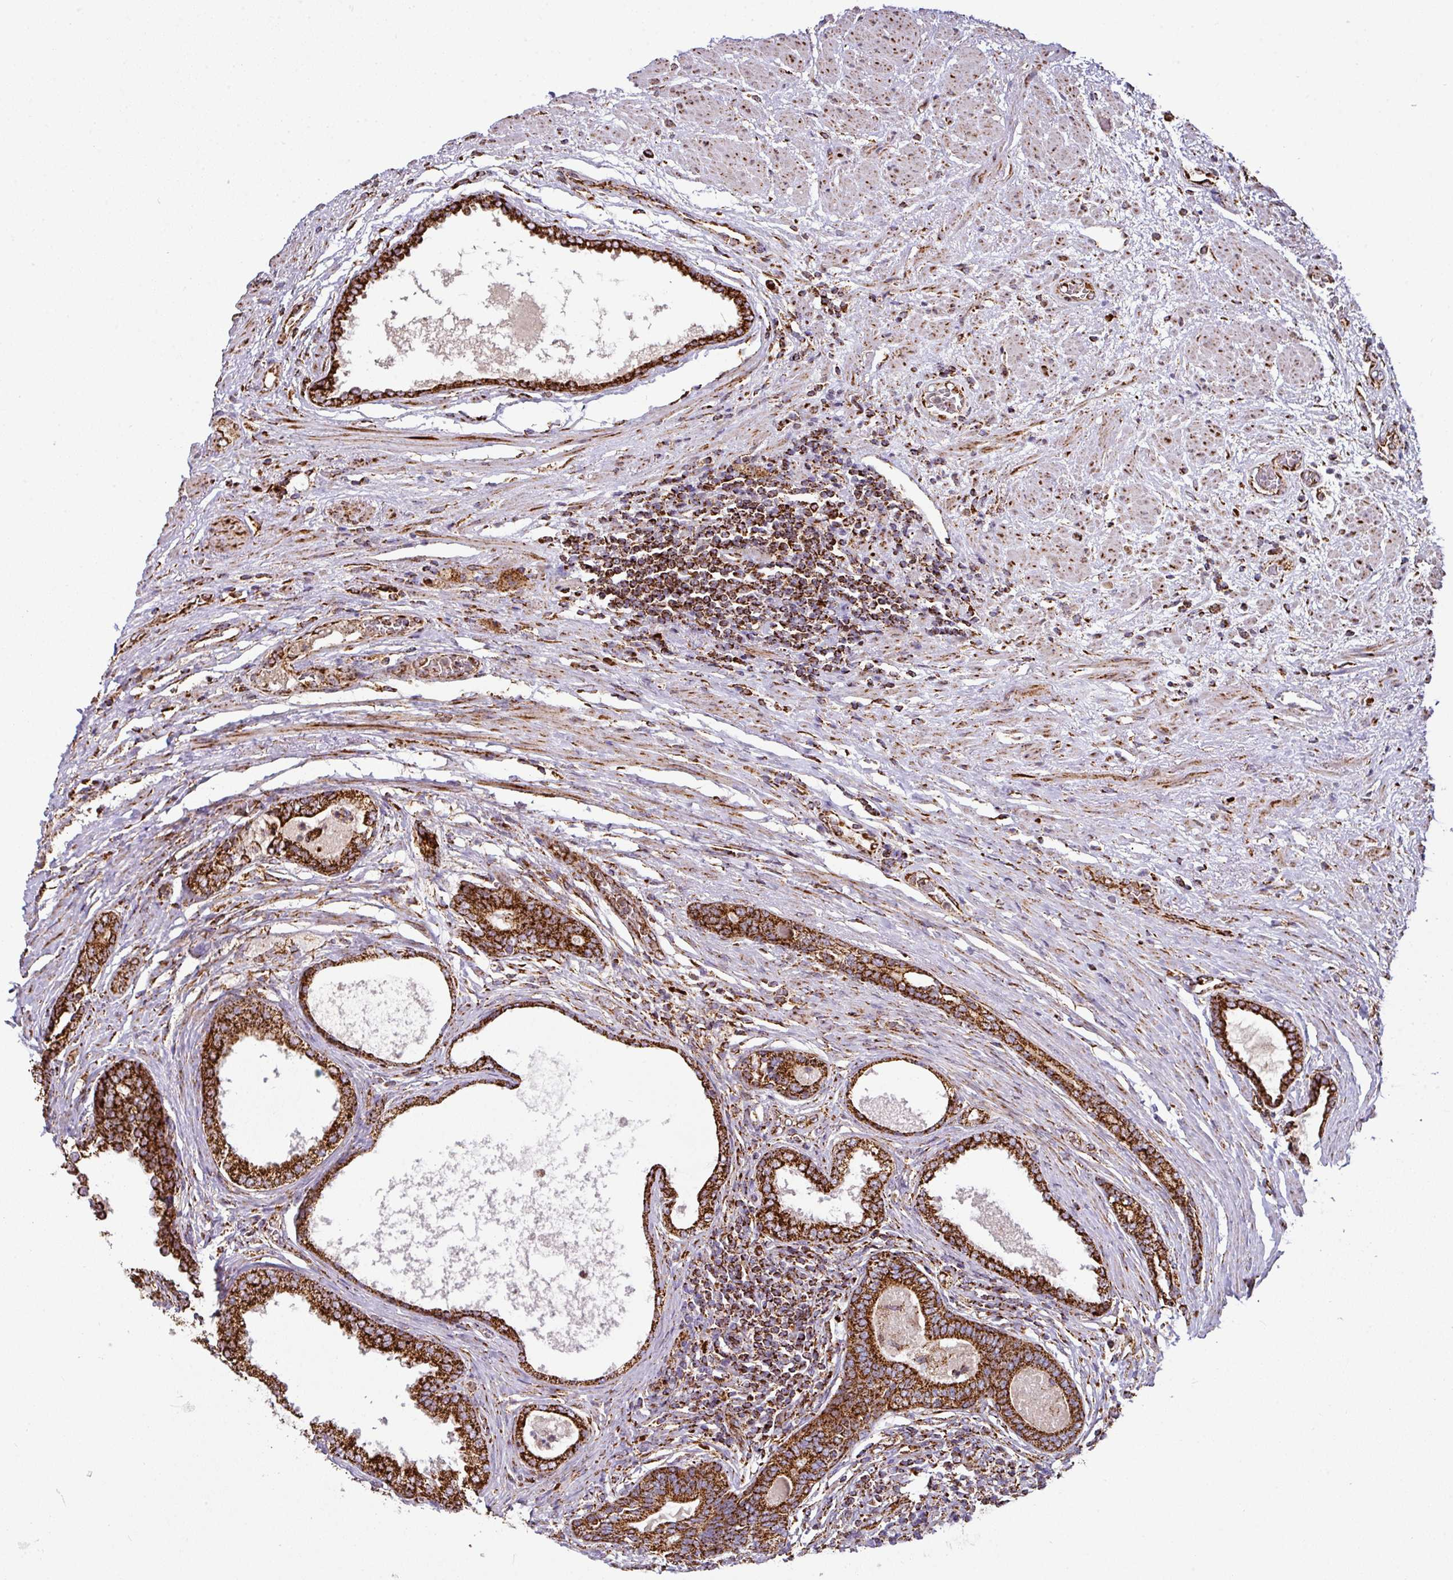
{"staining": {"intensity": "strong", "quantity": ">75%", "location": "cytoplasmic/membranous"}, "tissue": "prostate cancer", "cell_type": "Tumor cells", "image_type": "cancer", "snomed": [{"axis": "morphology", "description": "Adenocarcinoma, High grade"}, {"axis": "topography", "description": "Prostate"}], "caption": "Immunohistochemistry (IHC) photomicrograph of neoplastic tissue: human prostate cancer (adenocarcinoma (high-grade)) stained using IHC demonstrates high levels of strong protein expression localized specifically in the cytoplasmic/membranous of tumor cells, appearing as a cytoplasmic/membranous brown color.", "gene": "TRAP1", "patient": {"sex": "male", "age": 70}}